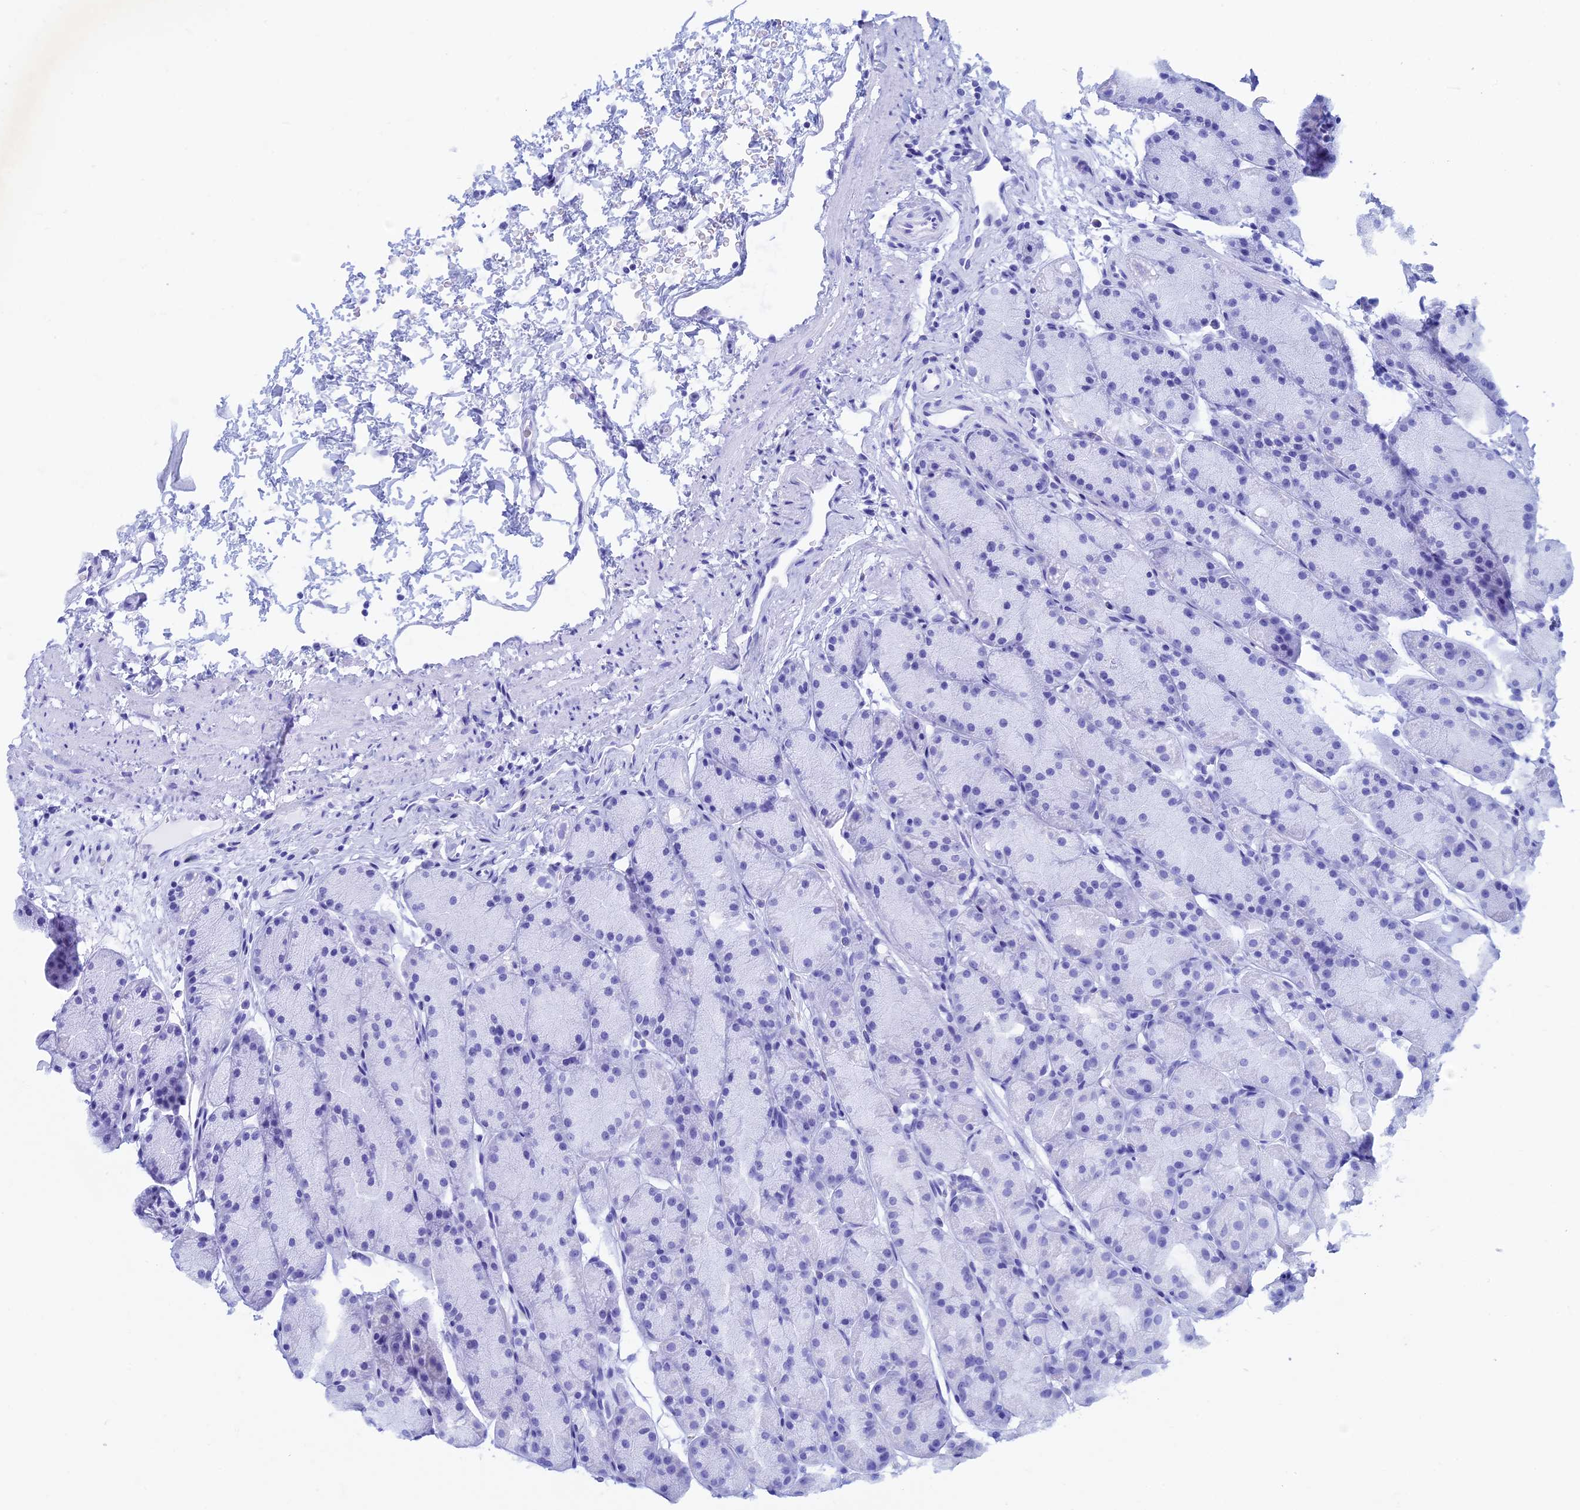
{"staining": {"intensity": "negative", "quantity": "none", "location": "none"}, "tissue": "stomach", "cell_type": "Glandular cells", "image_type": "normal", "snomed": [{"axis": "morphology", "description": "Normal tissue, NOS"}, {"axis": "topography", "description": "Stomach, upper"}, {"axis": "topography", "description": "Stomach"}], "caption": "High magnification brightfield microscopy of unremarkable stomach stained with DAB (3,3'-diaminobenzidine) (brown) and counterstained with hematoxylin (blue): glandular cells show no significant staining.", "gene": "SPIRE1", "patient": {"sex": "male", "age": 47}}